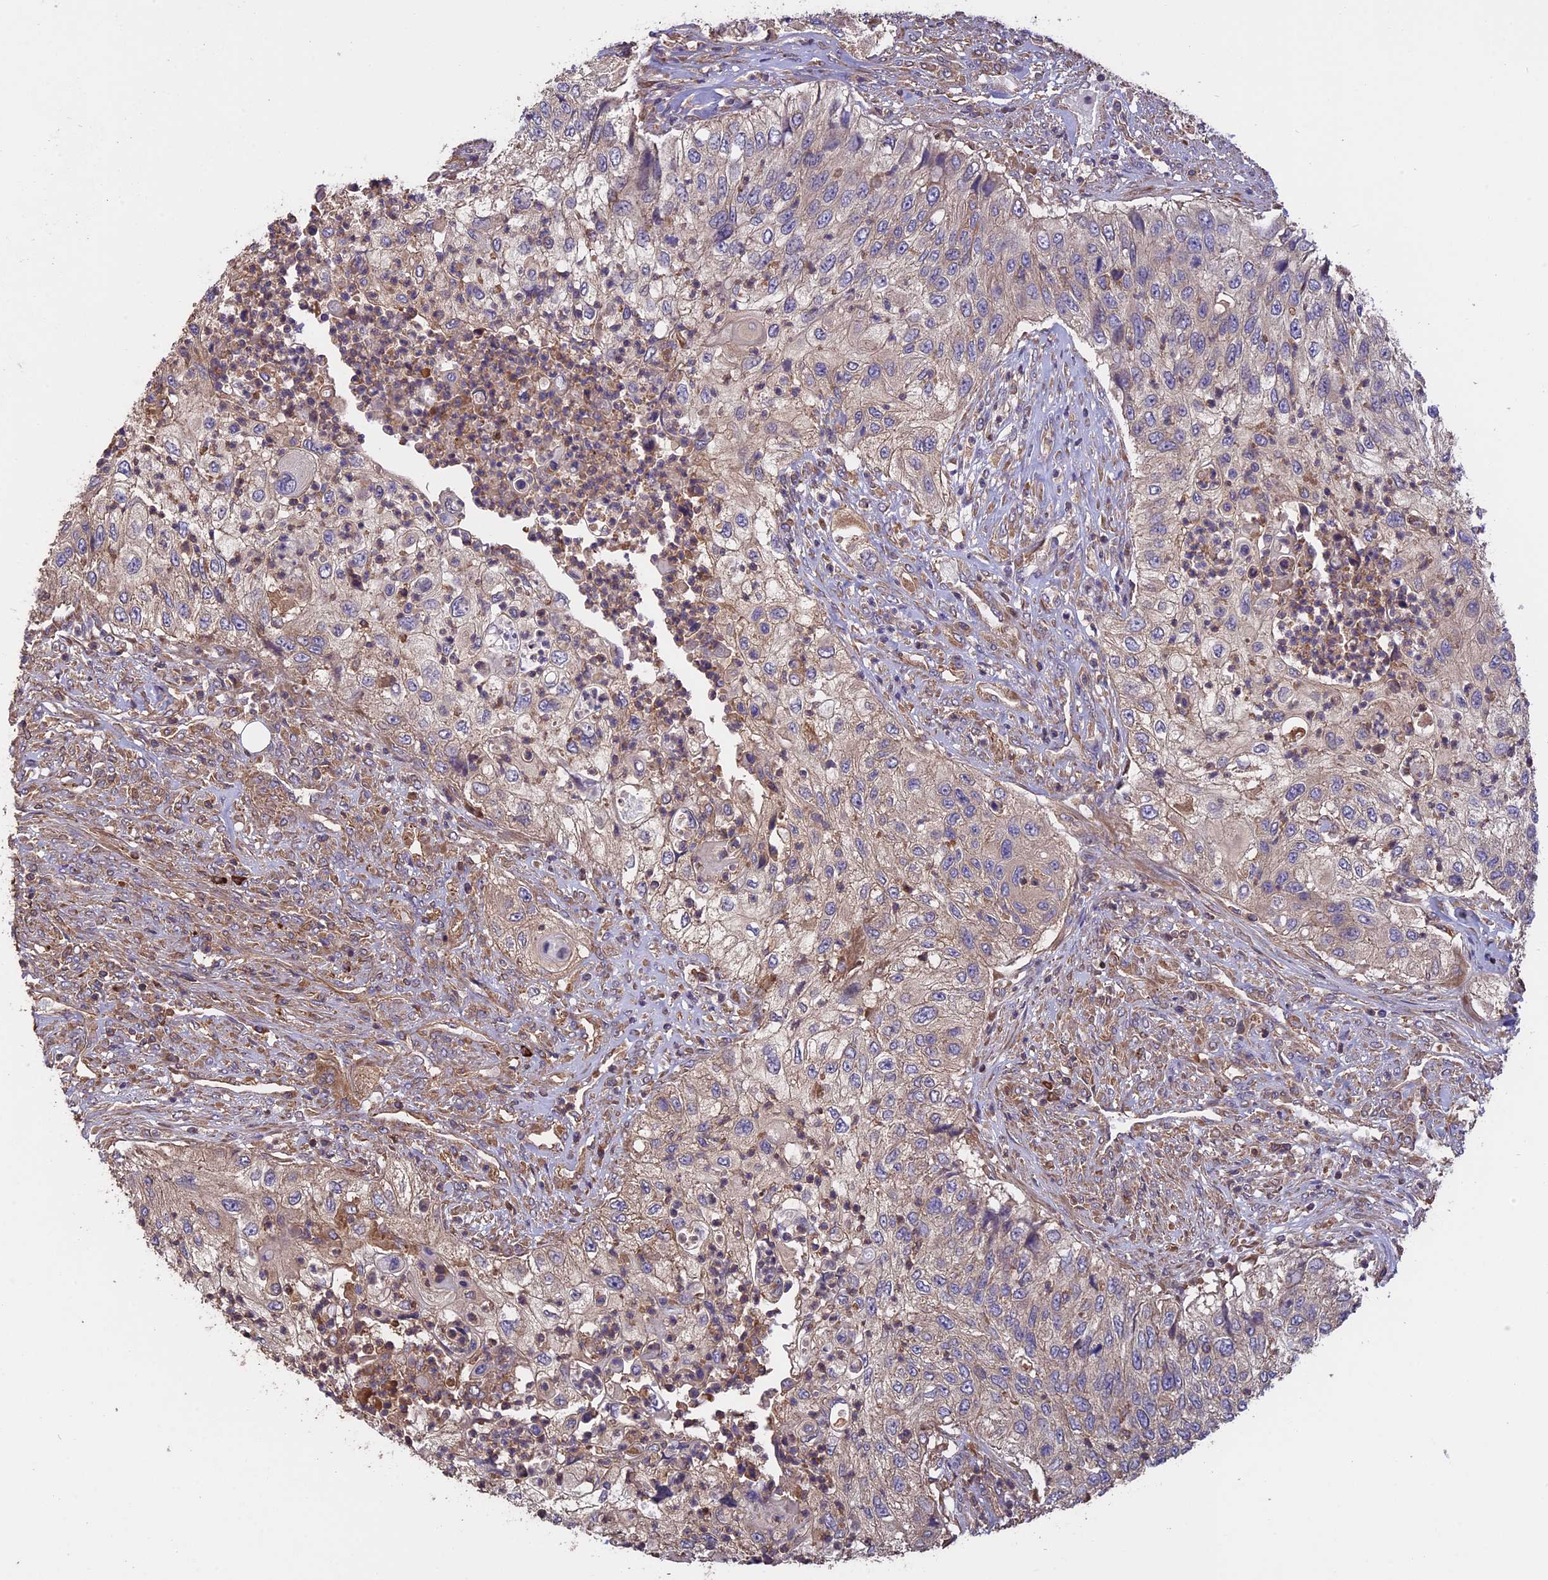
{"staining": {"intensity": "negative", "quantity": "none", "location": "none"}, "tissue": "urothelial cancer", "cell_type": "Tumor cells", "image_type": "cancer", "snomed": [{"axis": "morphology", "description": "Urothelial carcinoma, High grade"}, {"axis": "topography", "description": "Urinary bladder"}], "caption": "DAB immunohistochemical staining of high-grade urothelial carcinoma exhibits no significant staining in tumor cells. Nuclei are stained in blue.", "gene": "GAS8", "patient": {"sex": "female", "age": 60}}